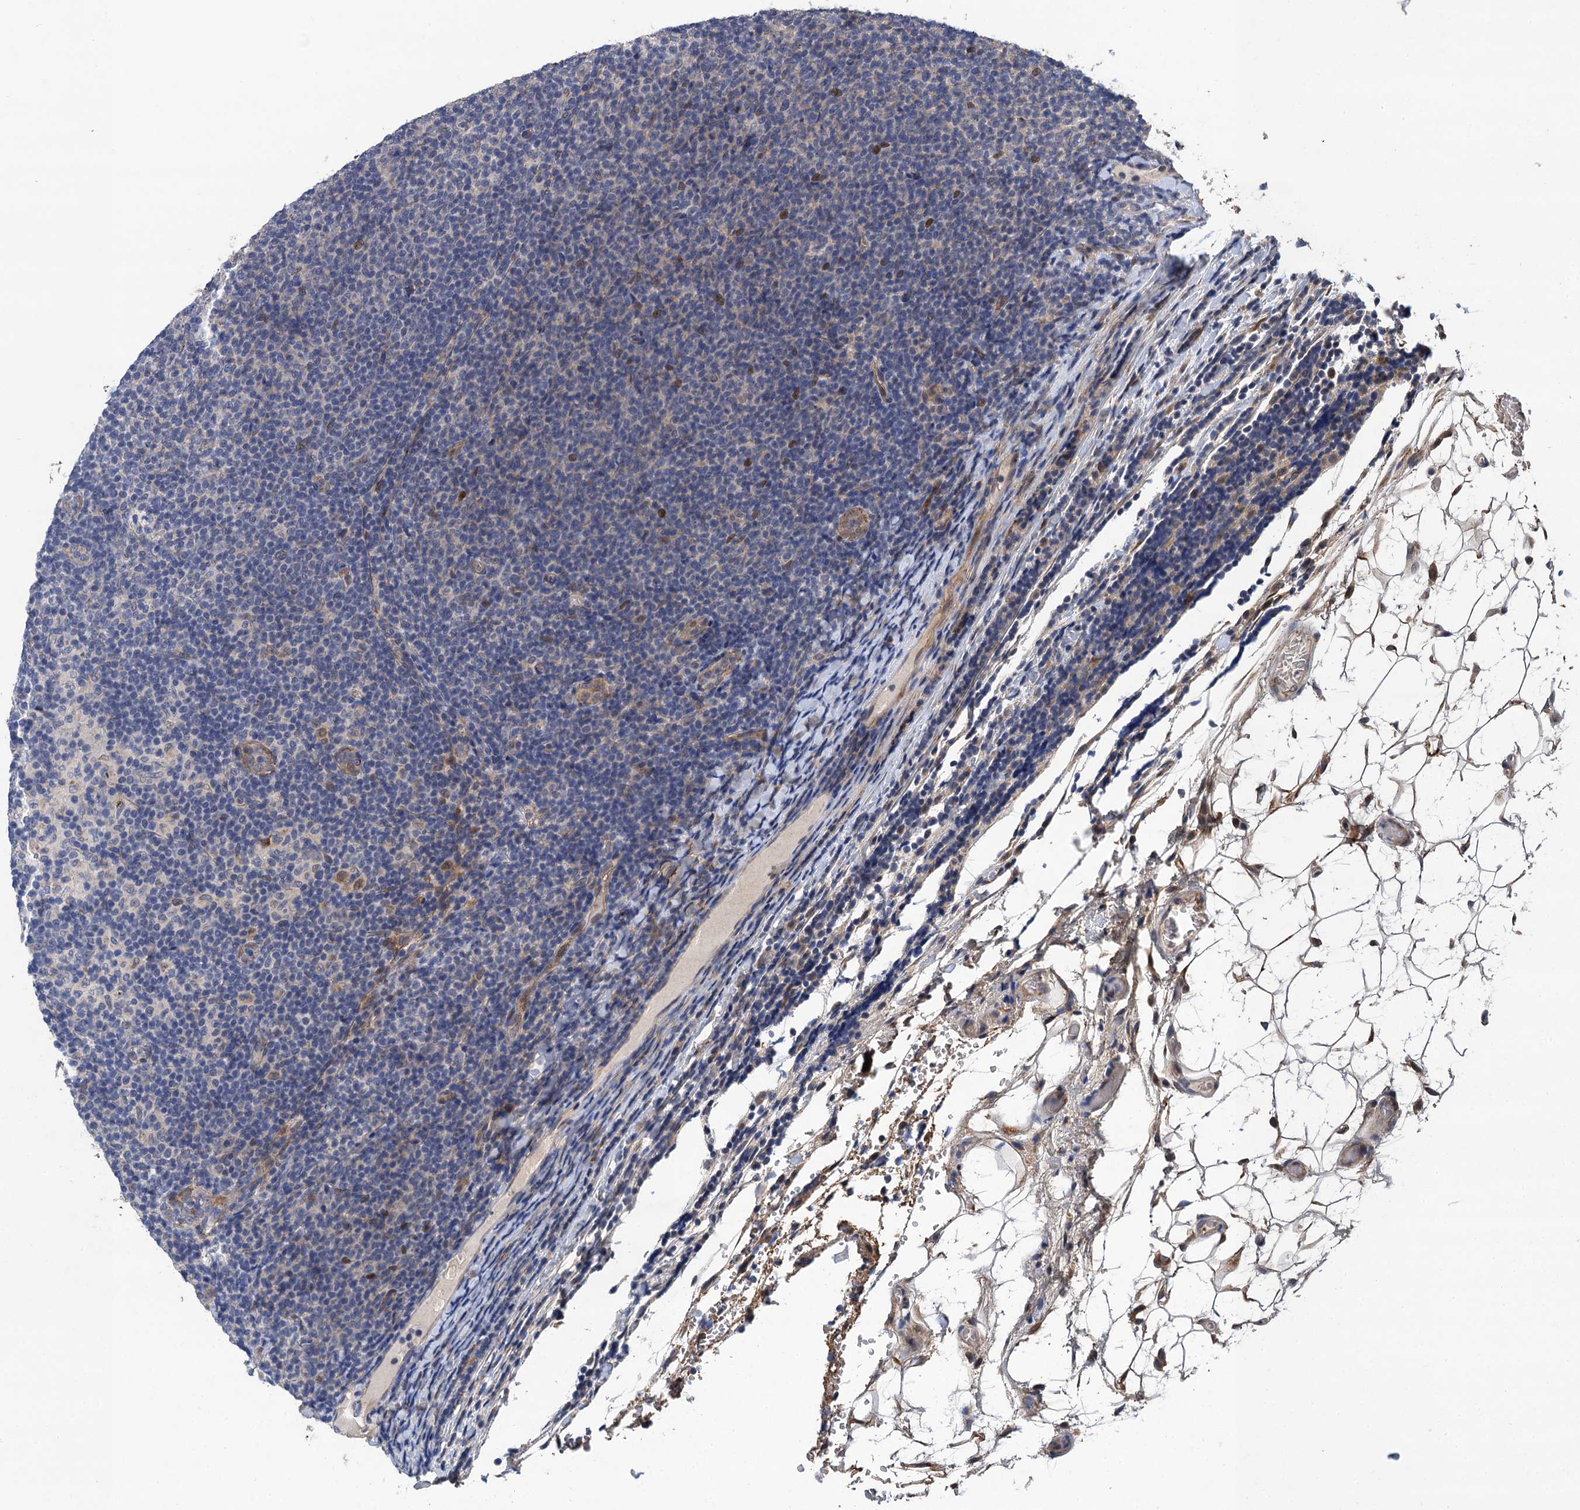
{"staining": {"intensity": "negative", "quantity": "none", "location": "none"}, "tissue": "lymphoma", "cell_type": "Tumor cells", "image_type": "cancer", "snomed": [{"axis": "morphology", "description": "Malignant lymphoma, non-Hodgkin's type, Low grade"}, {"axis": "topography", "description": "Lymph node"}], "caption": "Low-grade malignant lymphoma, non-Hodgkin's type was stained to show a protein in brown. There is no significant expression in tumor cells.", "gene": "TRAF7", "patient": {"sex": "male", "age": 66}}